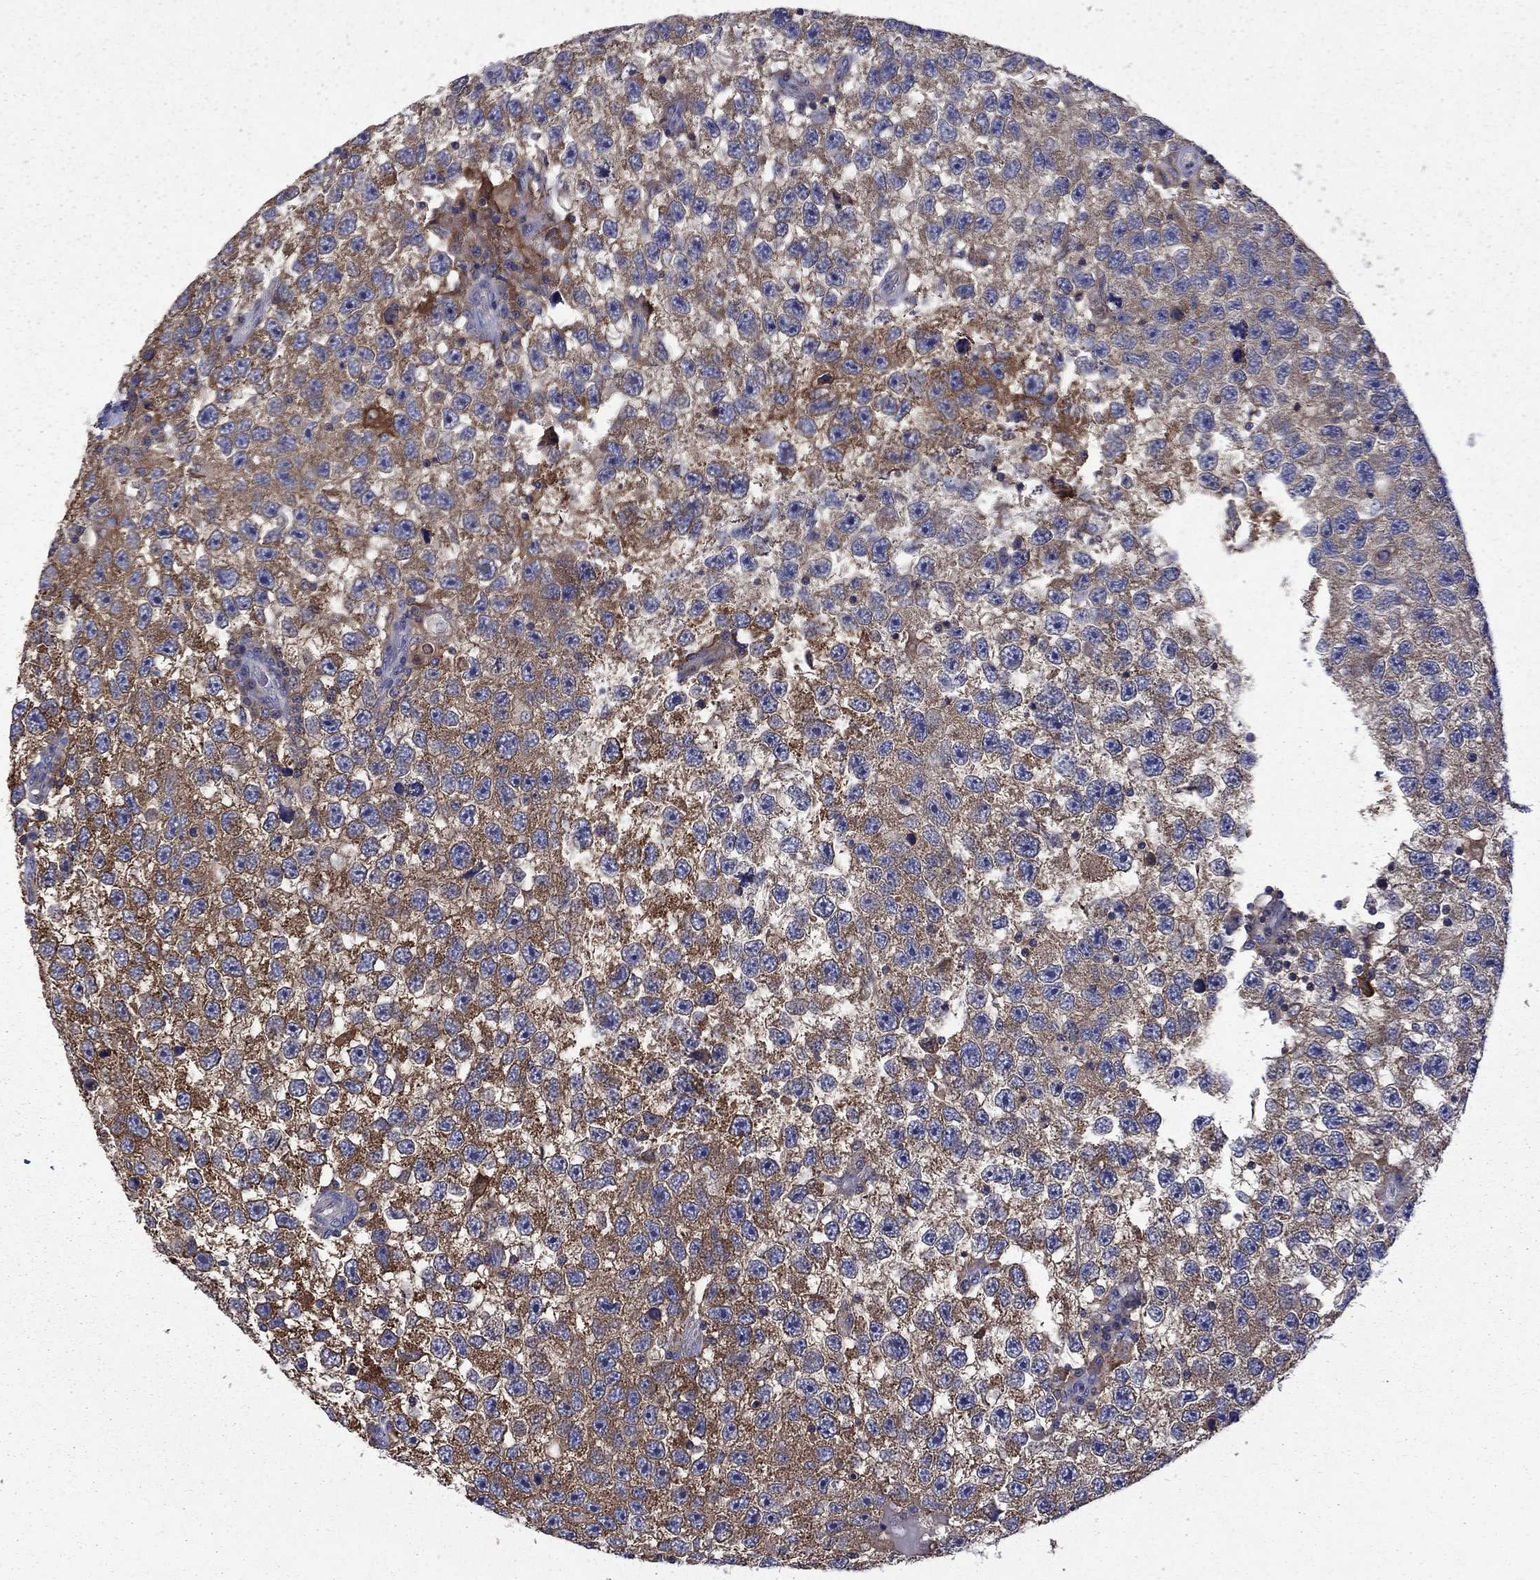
{"staining": {"intensity": "strong", "quantity": "25%-75%", "location": "cytoplasmic/membranous"}, "tissue": "testis cancer", "cell_type": "Tumor cells", "image_type": "cancer", "snomed": [{"axis": "morphology", "description": "Seminoma, NOS"}, {"axis": "topography", "description": "Testis"}], "caption": "A photomicrograph of testis seminoma stained for a protein displays strong cytoplasmic/membranous brown staining in tumor cells.", "gene": "CEACAM7", "patient": {"sex": "male", "age": 26}}